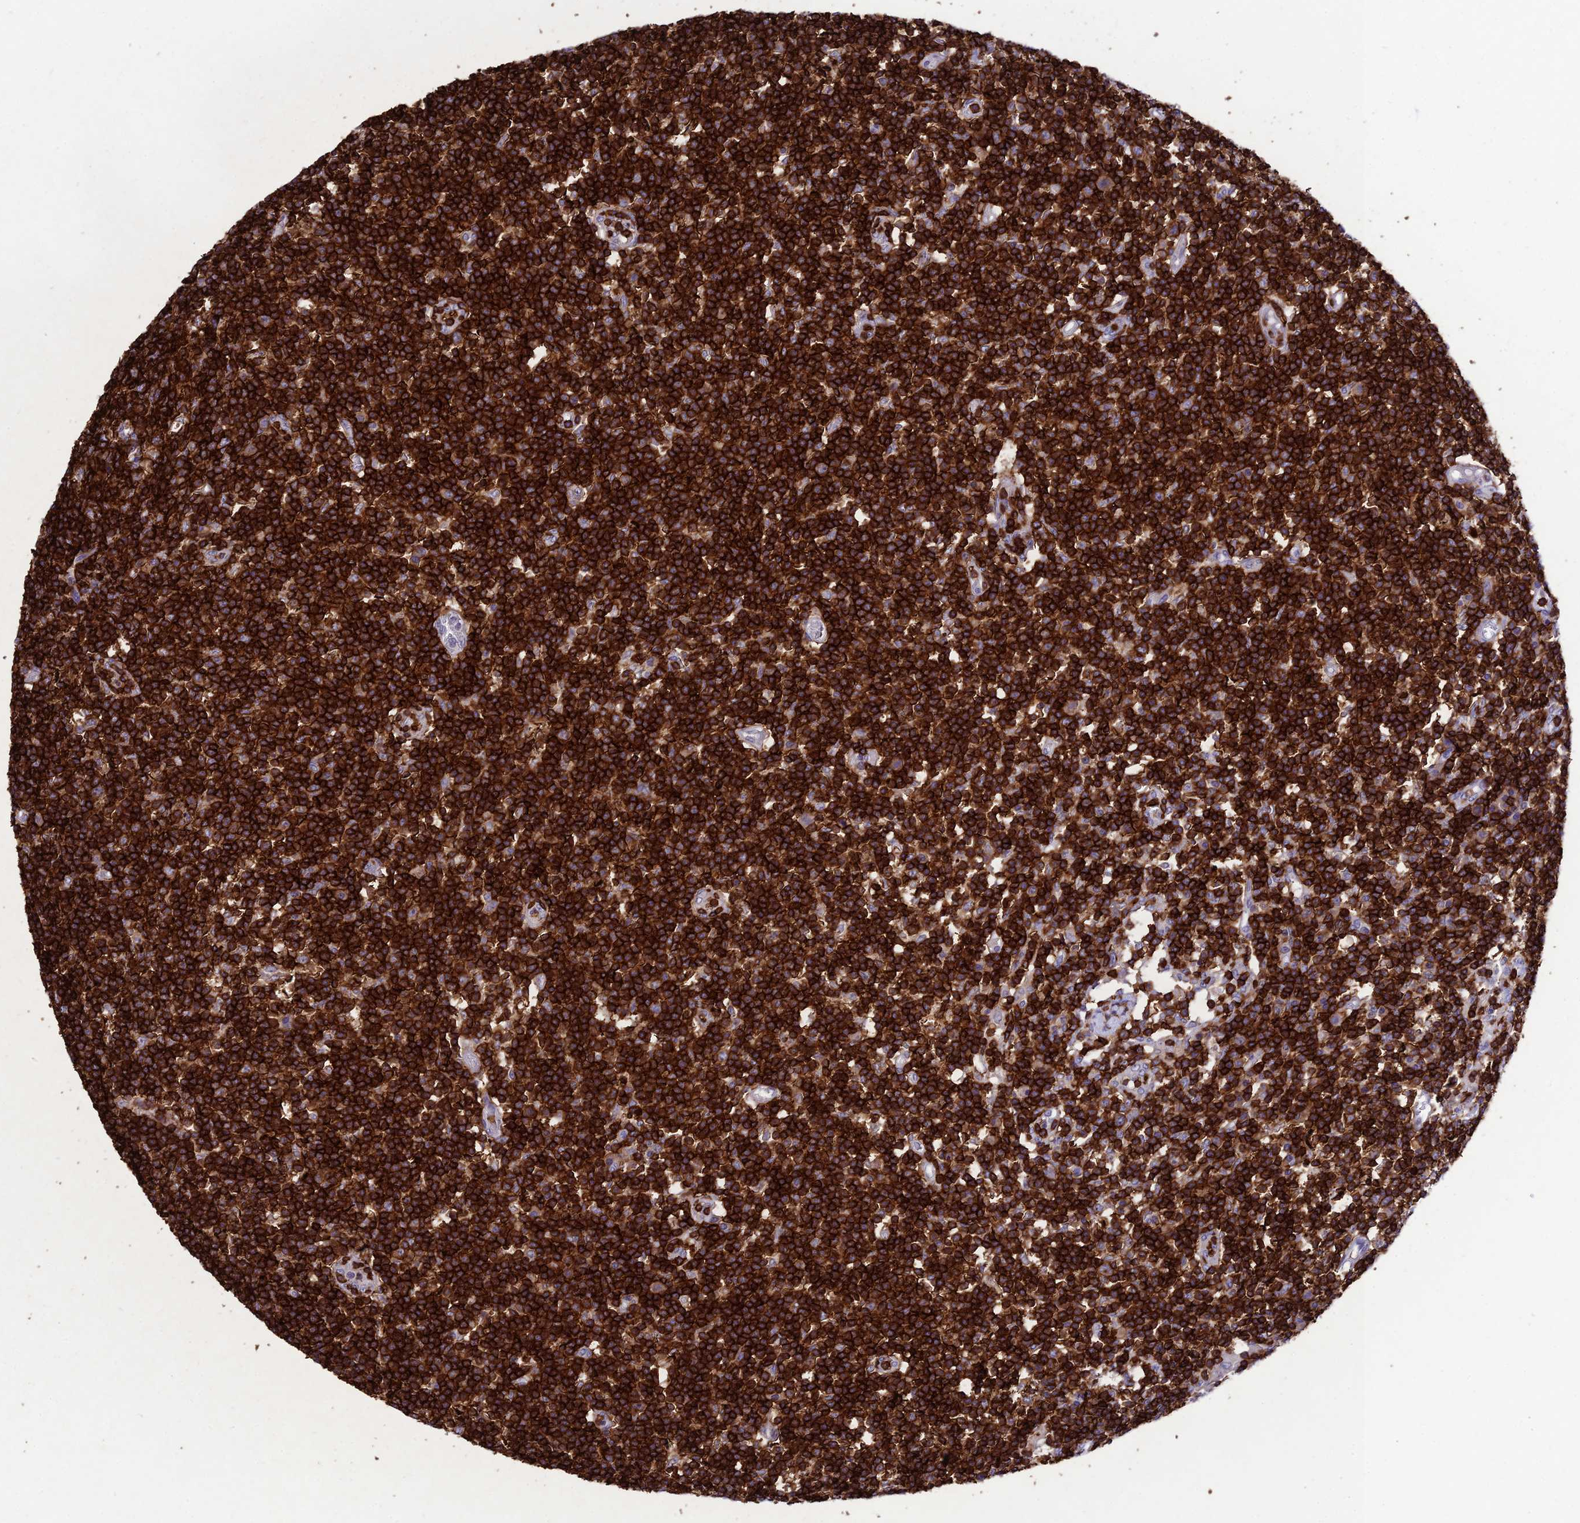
{"staining": {"intensity": "strong", "quantity": ">75%", "location": "cytoplasmic/membranous"}, "tissue": "lymph node", "cell_type": "Germinal center cells", "image_type": "normal", "snomed": [{"axis": "morphology", "description": "Normal tissue, NOS"}, {"axis": "topography", "description": "Lymph node"}], "caption": "Lymph node stained with DAB IHC exhibits high levels of strong cytoplasmic/membranous expression in approximately >75% of germinal center cells. The staining is performed using DAB (3,3'-diaminobenzidine) brown chromogen to label protein expression. The nuclei are counter-stained blue using hematoxylin.", "gene": "PTPRCAP", "patient": {"sex": "female", "age": 55}}